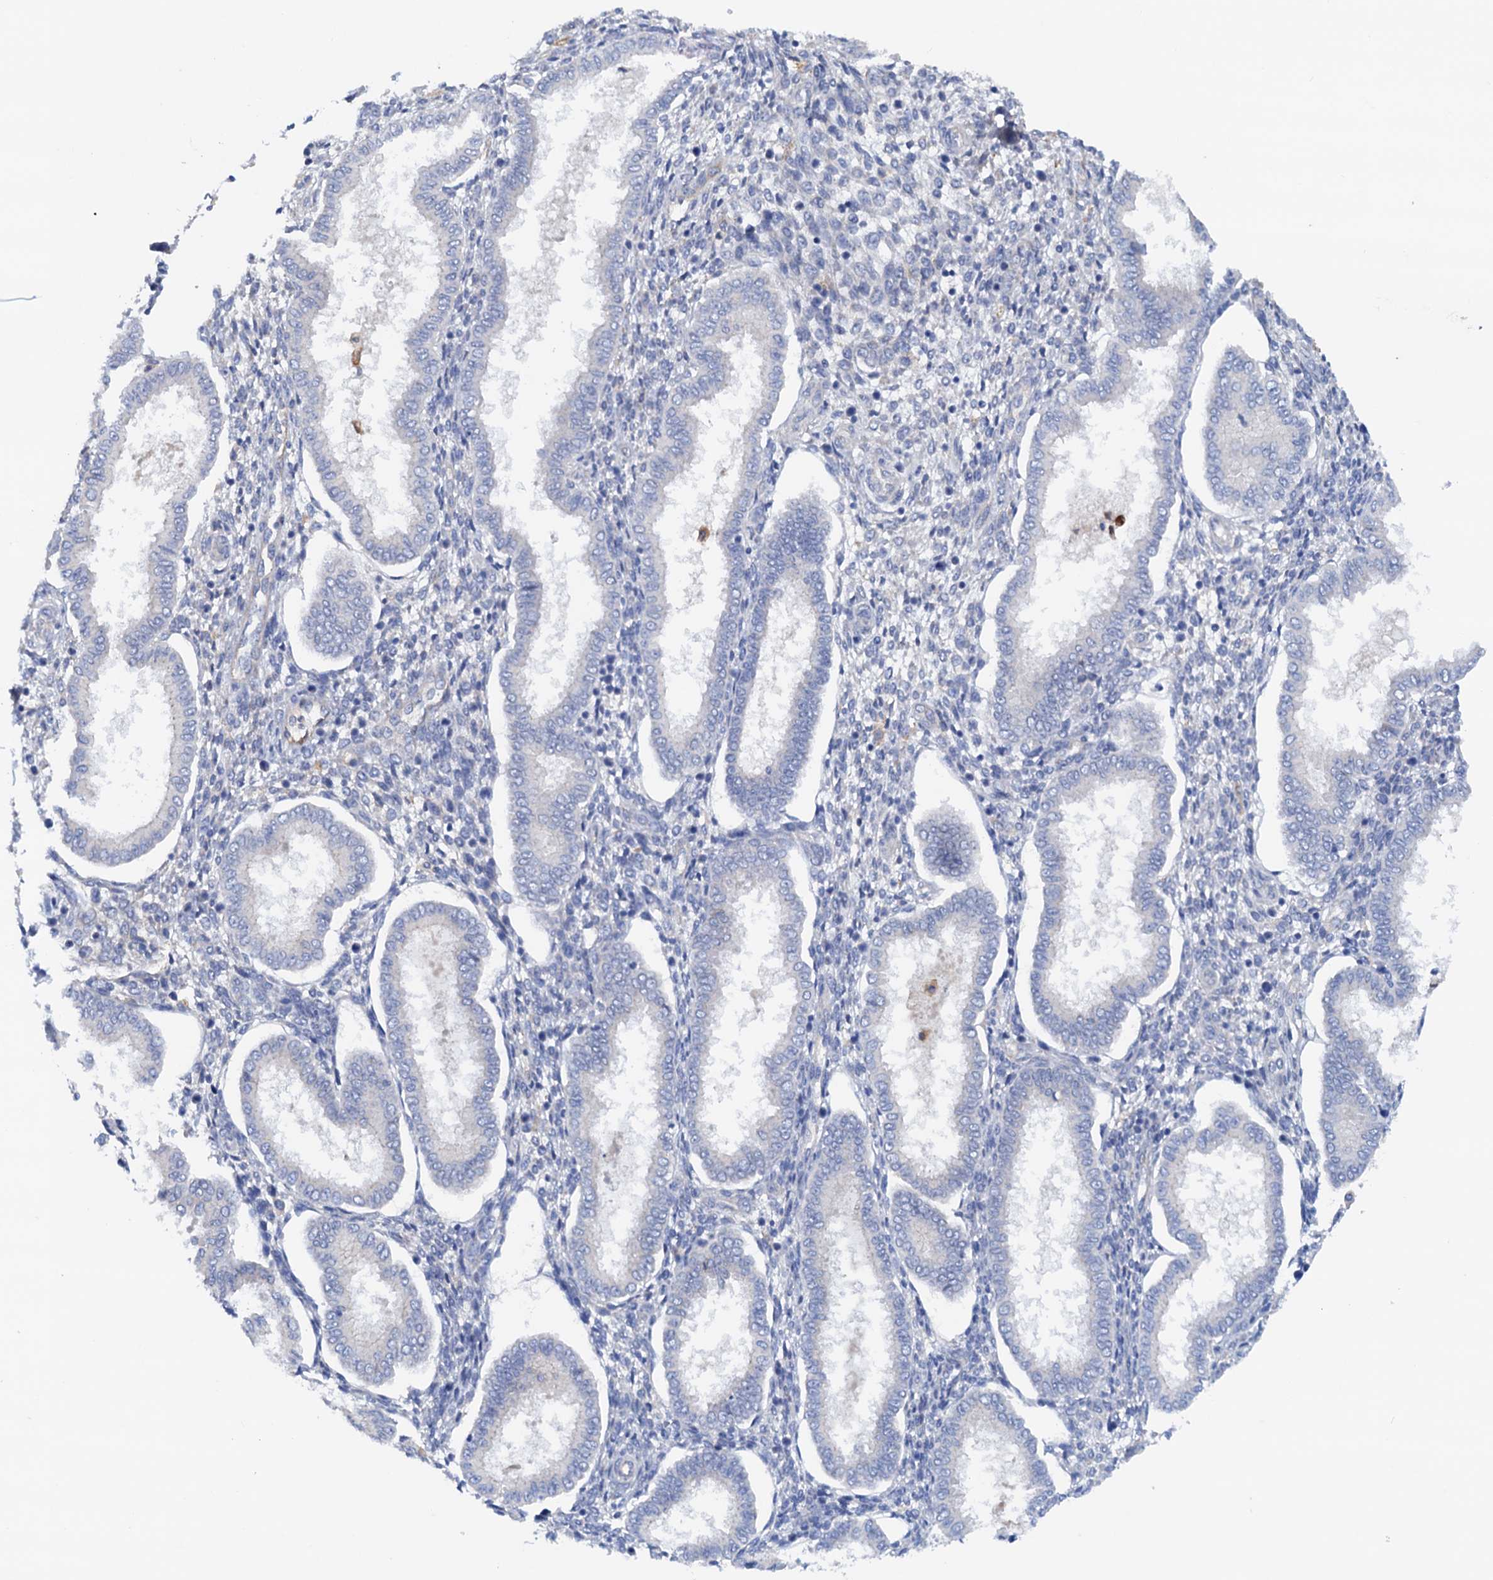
{"staining": {"intensity": "negative", "quantity": "none", "location": "none"}, "tissue": "endometrium", "cell_type": "Cells in endometrial stroma", "image_type": "normal", "snomed": [{"axis": "morphology", "description": "Normal tissue, NOS"}, {"axis": "topography", "description": "Endometrium"}], "caption": "Cells in endometrial stroma are negative for protein expression in normal human endometrium. (DAB (3,3'-diaminobenzidine) immunohistochemistry visualized using brightfield microscopy, high magnification).", "gene": "RASSF9", "patient": {"sex": "female", "age": 24}}